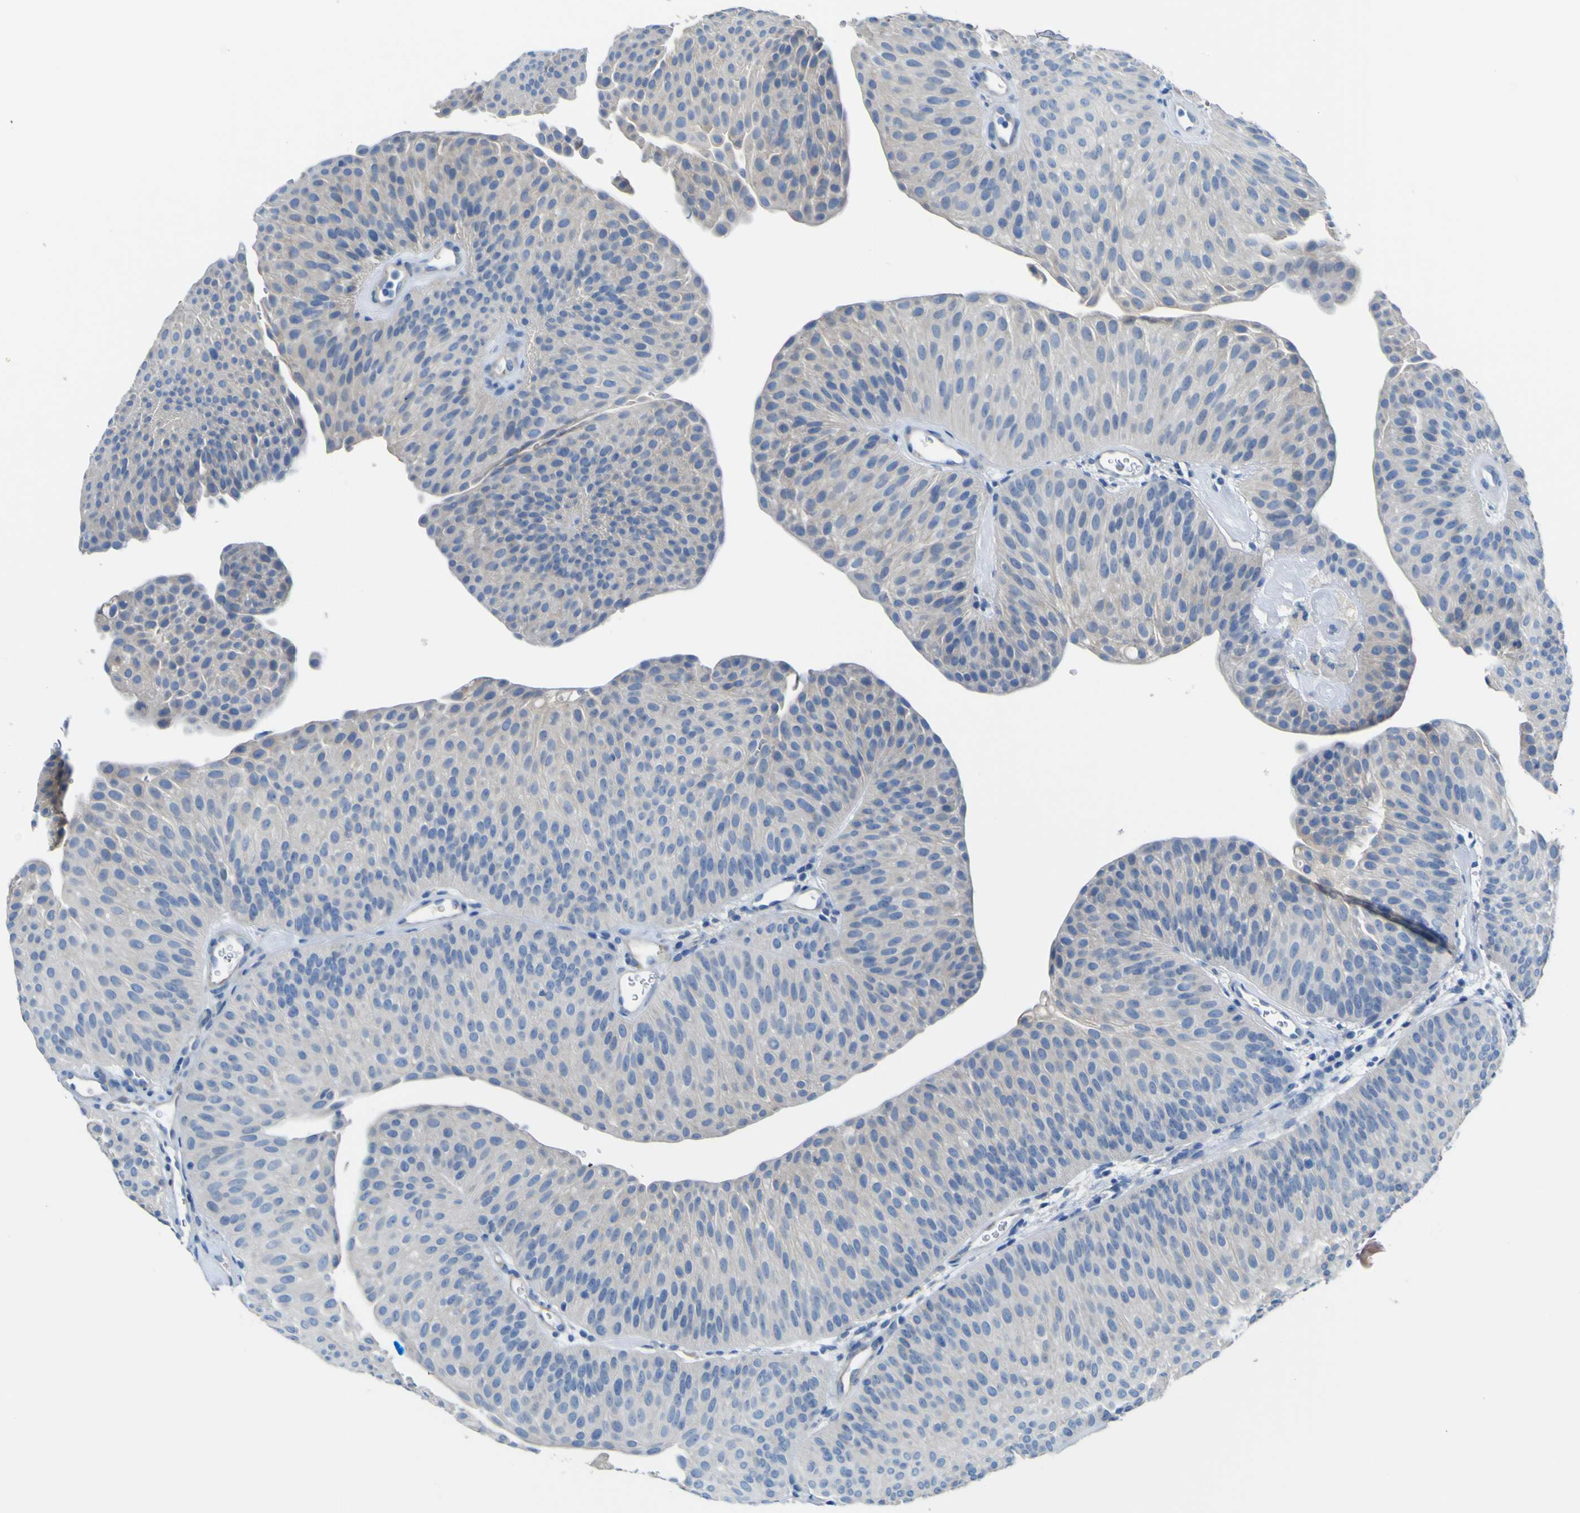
{"staining": {"intensity": "negative", "quantity": "none", "location": "none"}, "tissue": "urothelial cancer", "cell_type": "Tumor cells", "image_type": "cancer", "snomed": [{"axis": "morphology", "description": "Urothelial carcinoma, Low grade"}, {"axis": "topography", "description": "Urinary bladder"}], "caption": "High power microscopy photomicrograph of an immunohistochemistry (IHC) histopathology image of urothelial cancer, revealing no significant positivity in tumor cells.", "gene": "ADGRA2", "patient": {"sex": "female", "age": 60}}